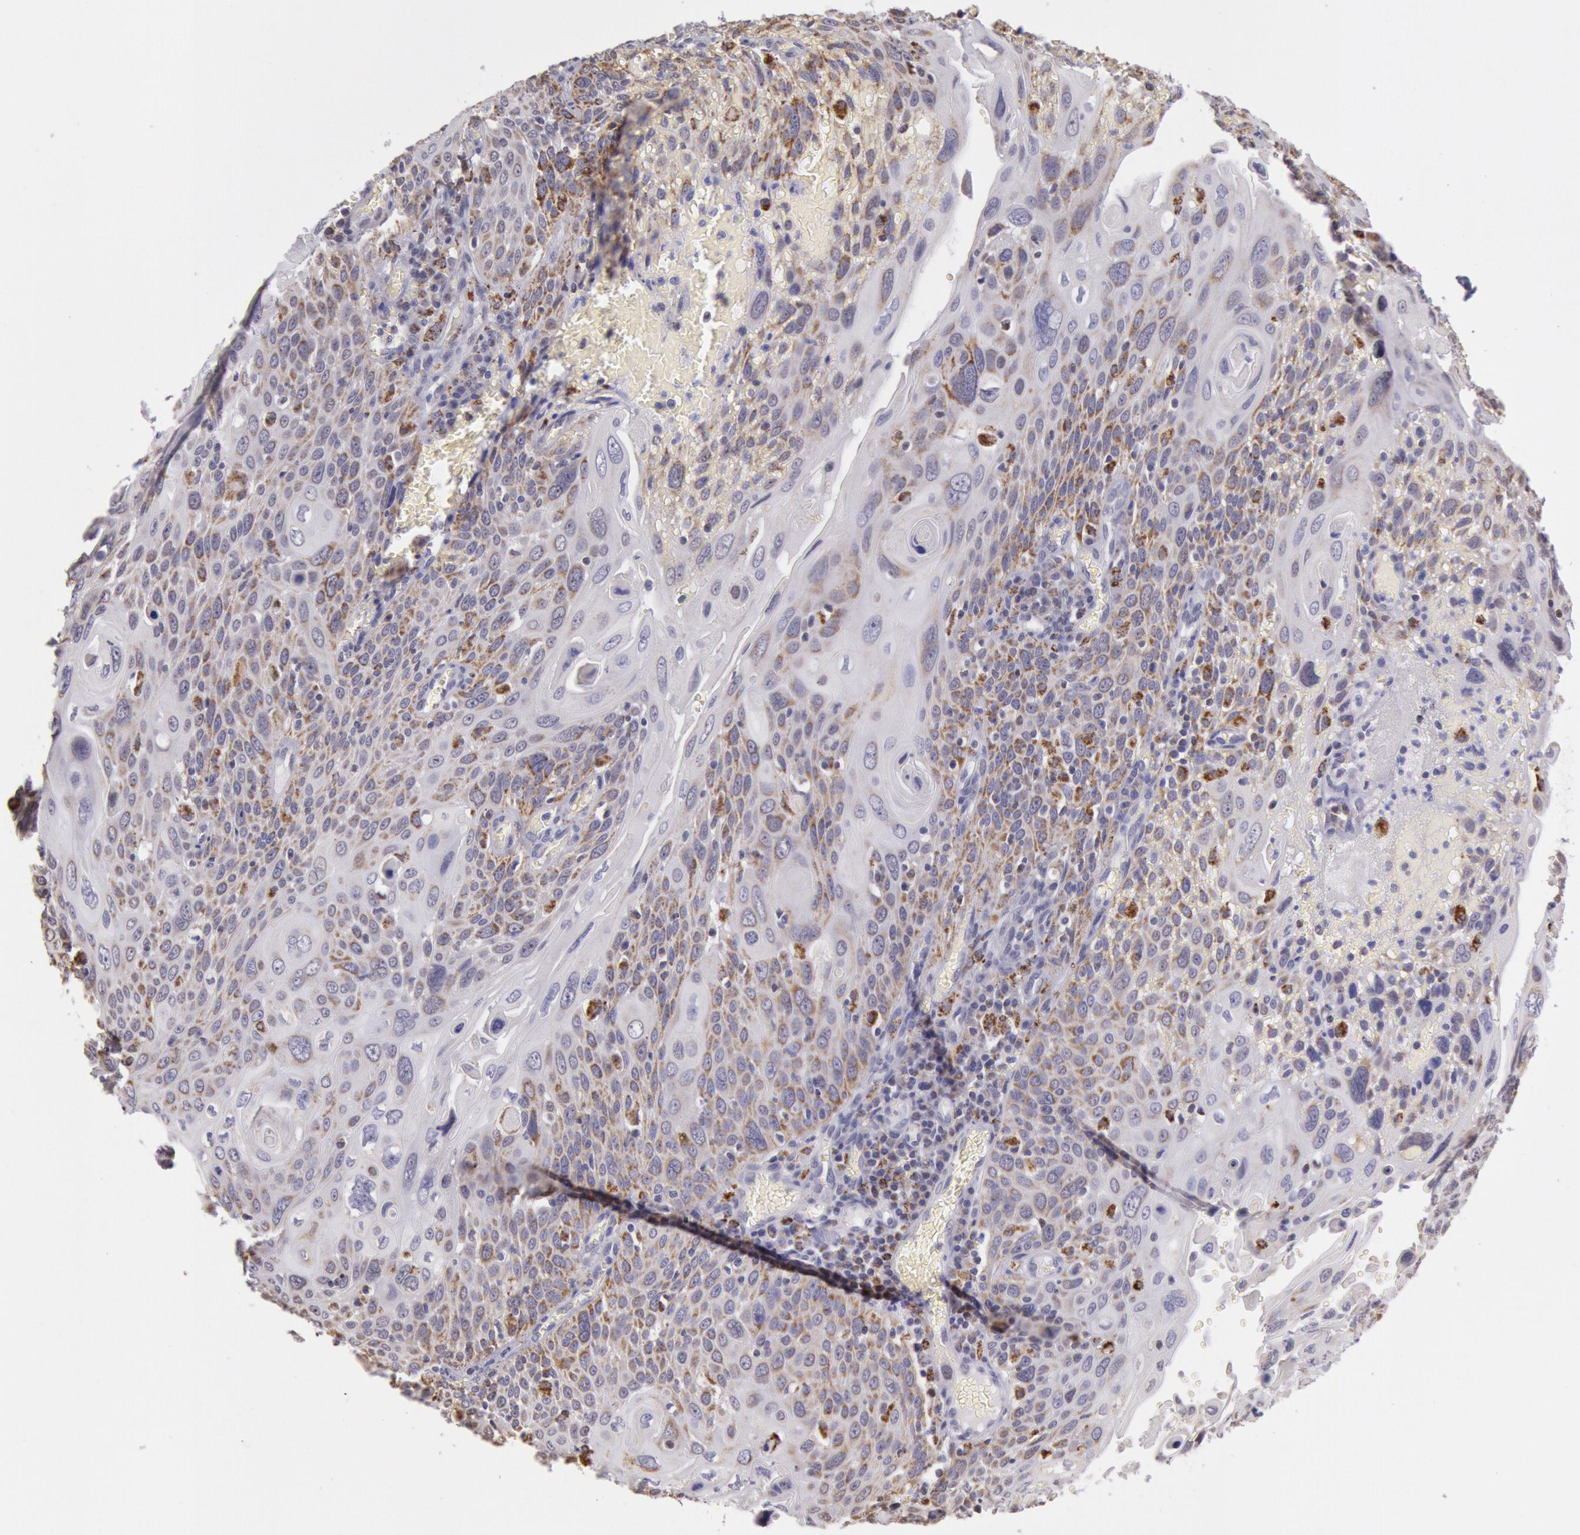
{"staining": {"intensity": "moderate", "quantity": "25%-75%", "location": "cytoplasmic/membranous"}, "tissue": "cervical cancer", "cell_type": "Tumor cells", "image_type": "cancer", "snomed": [{"axis": "morphology", "description": "Squamous cell carcinoma, NOS"}, {"axis": "topography", "description": "Cervix"}], "caption": "This photomicrograph demonstrates cervical squamous cell carcinoma stained with IHC to label a protein in brown. The cytoplasmic/membranous of tumor cells show moderate positivity for the protein. Nuclei are counter-stained blue.", "gene": "FRMD6", "patient": {"sex": "female", "age": 54}}